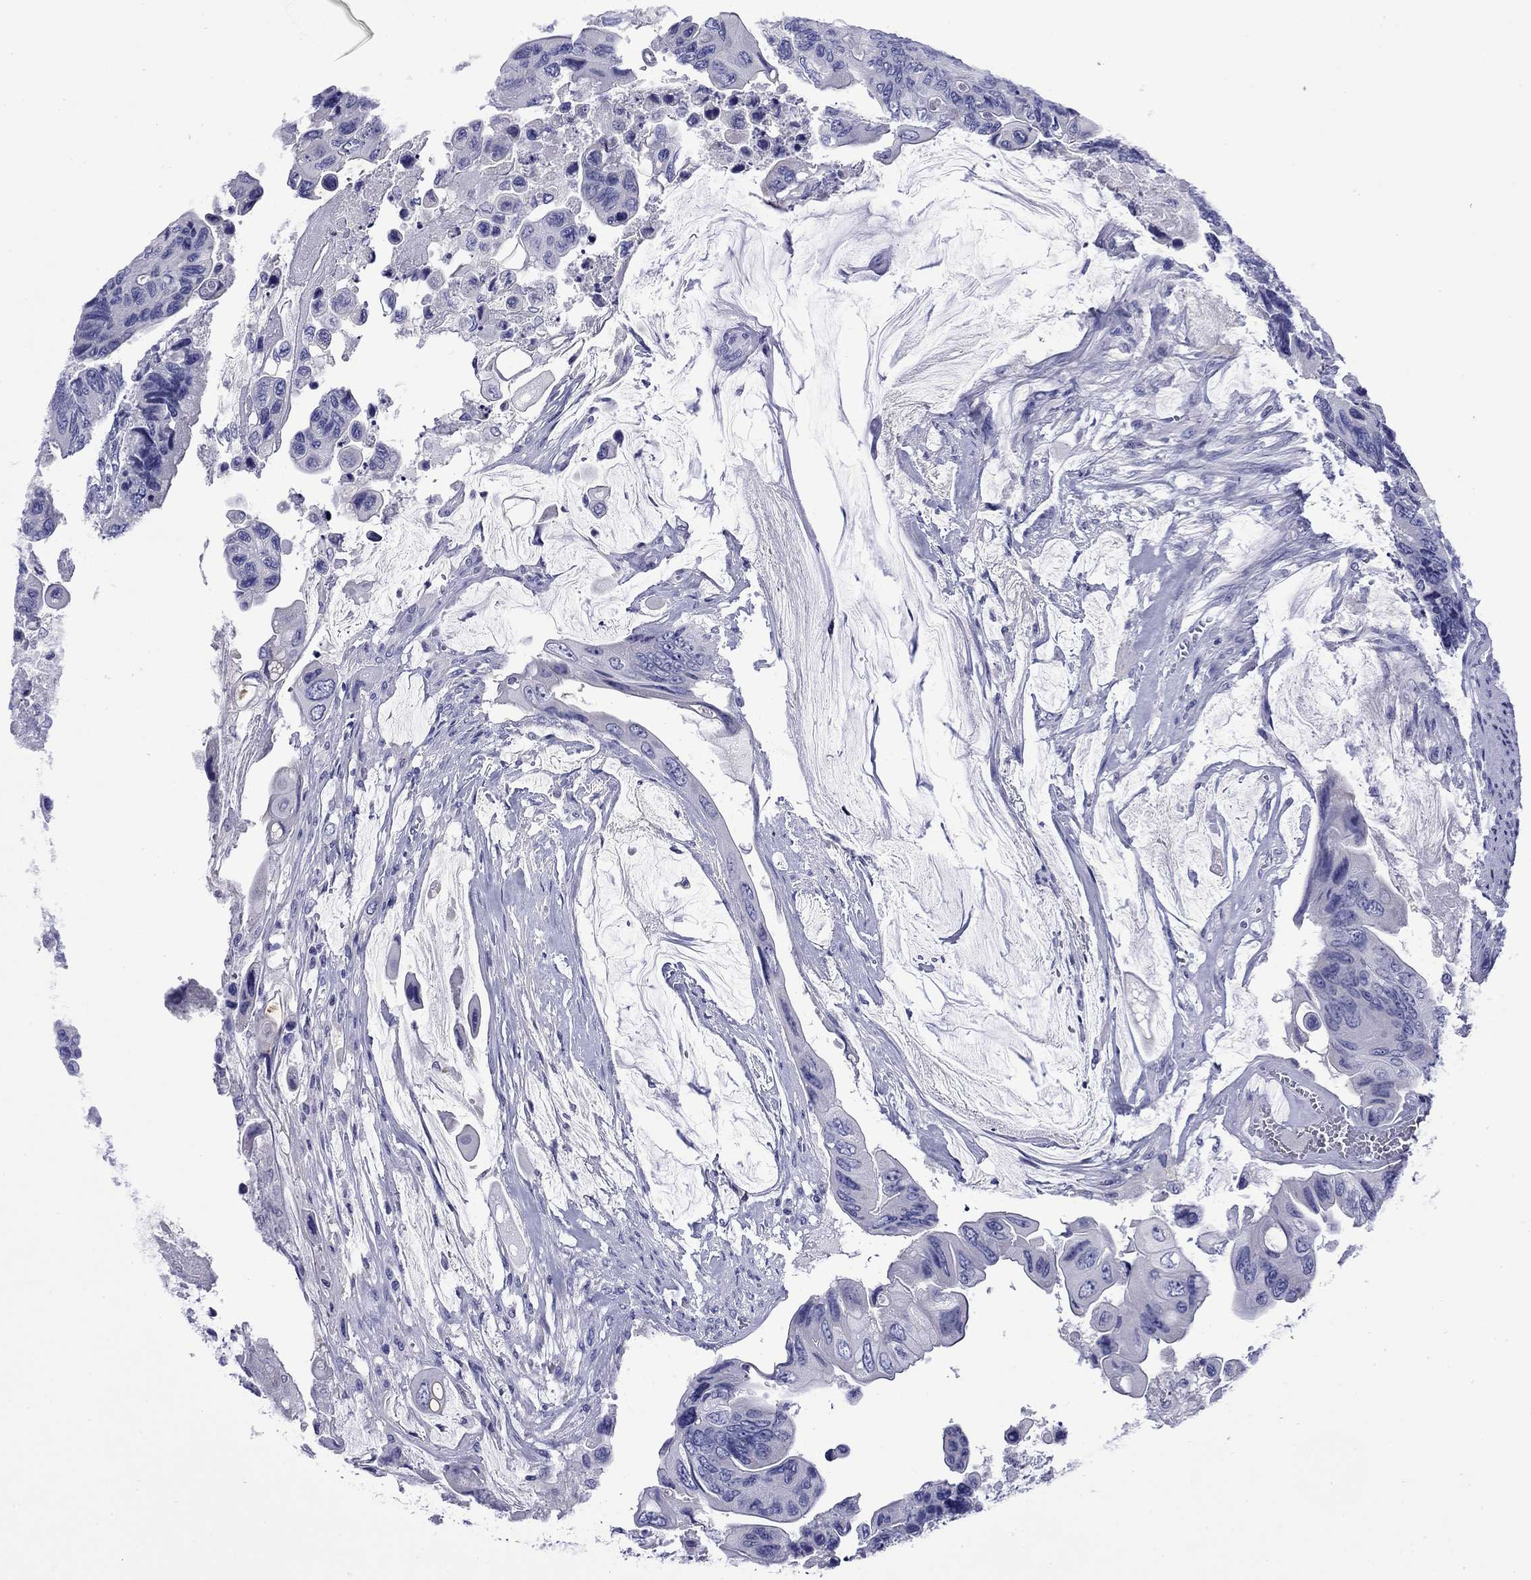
{"staining": {"intensity": "negative", "quantity": "none", "location": "none"}, "tissue": "colorectal cancer", "cell_type": "Tumor cells", "image_type": "cancer", "snomed": [{"axis": "morphology", "description": "Adenocarcinoma, NOS"}, {"axis": "topography", "description": "Rectum"}], "caption": "Image shows no significant protein positivity in tumor cells of colorectal cancer (adenocarcinoma).", "gene": "GIP", "patient": {"sex": "male", "age": 63}}